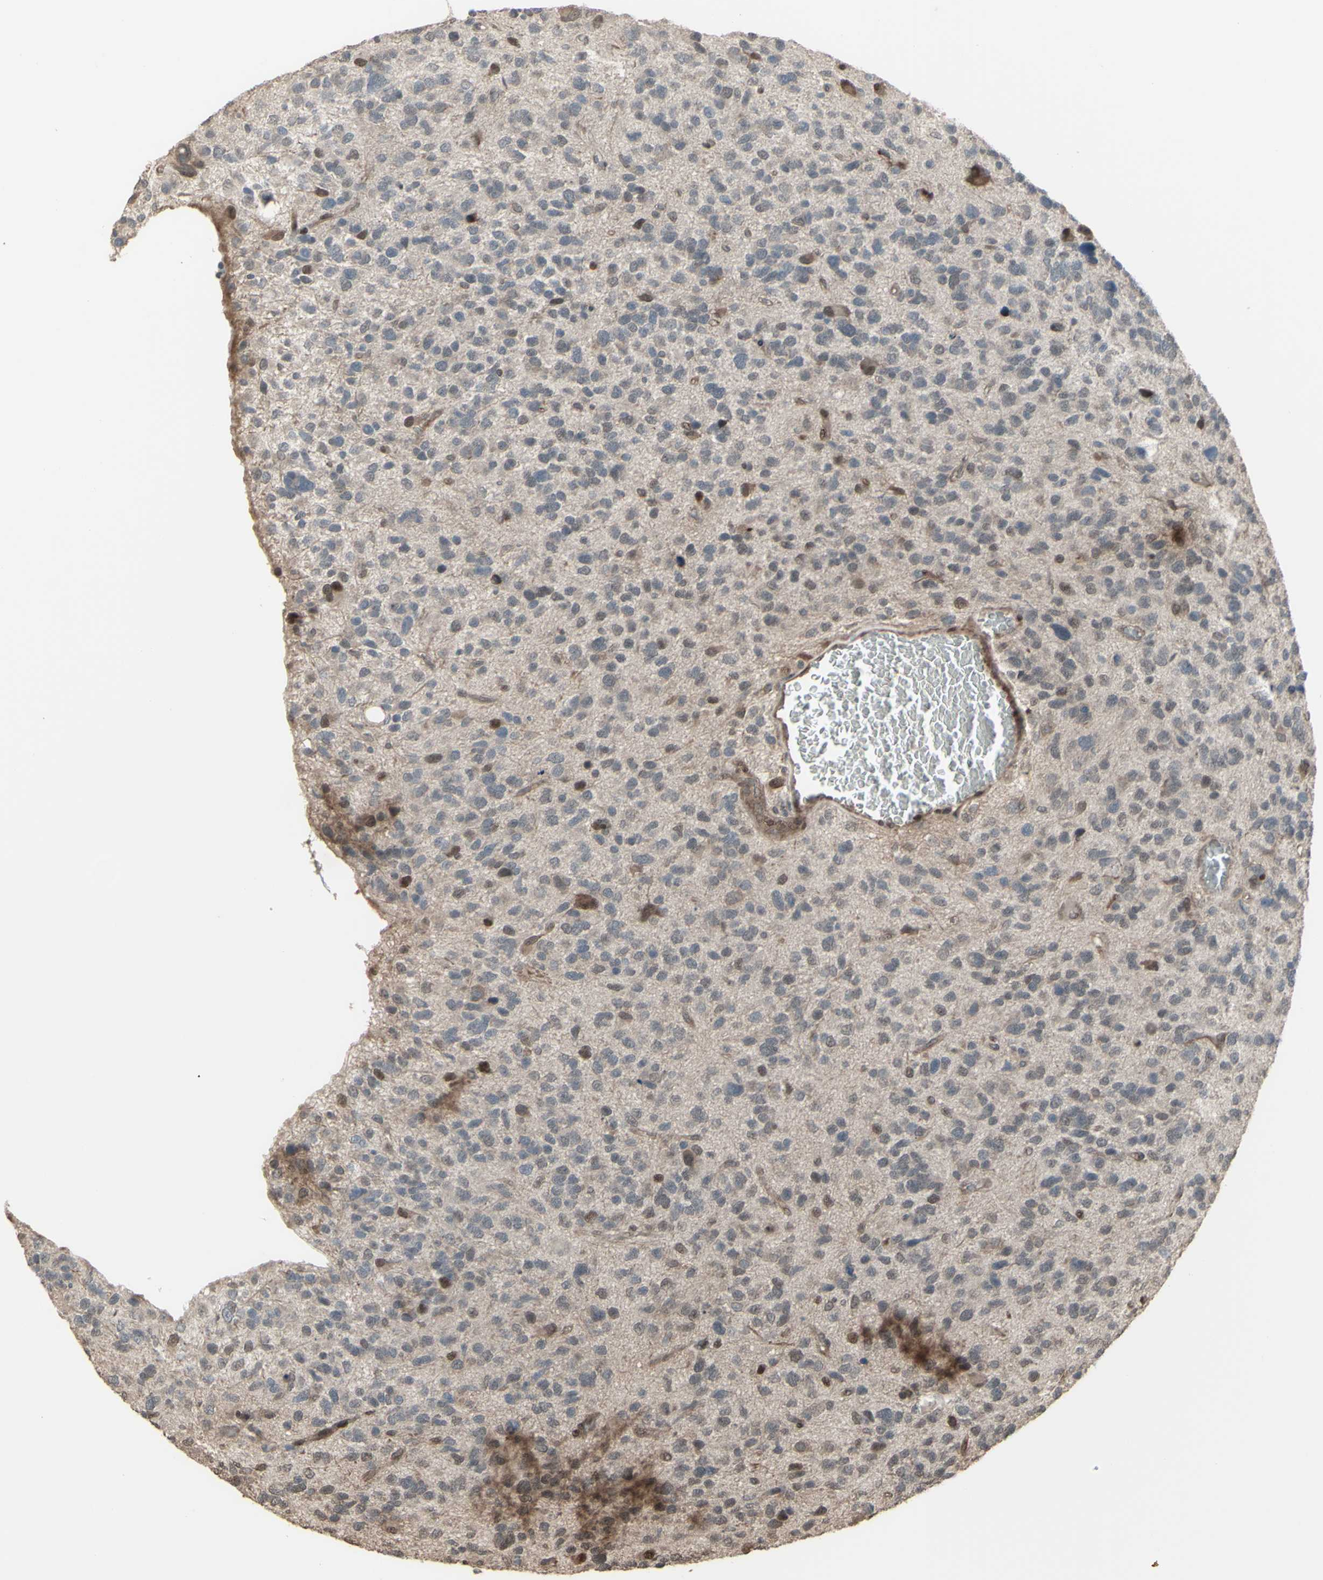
{"staining": {"intensity": "weak", "quantity": "<25%", "location": "nuclear"}, "tissue": "glioma", "cell_type": "Tumor cells", "image_type": "cancer", "snomed": [{"axis": "morphology", "description": "Glioma, malignant, High grade"}, {"axis": "topography", "description": "Brain"}], "caption": "Tumor cells show no significant expression in glioma.", "gene": "CD33", "patient": {"sex": "female", "age": 58}}